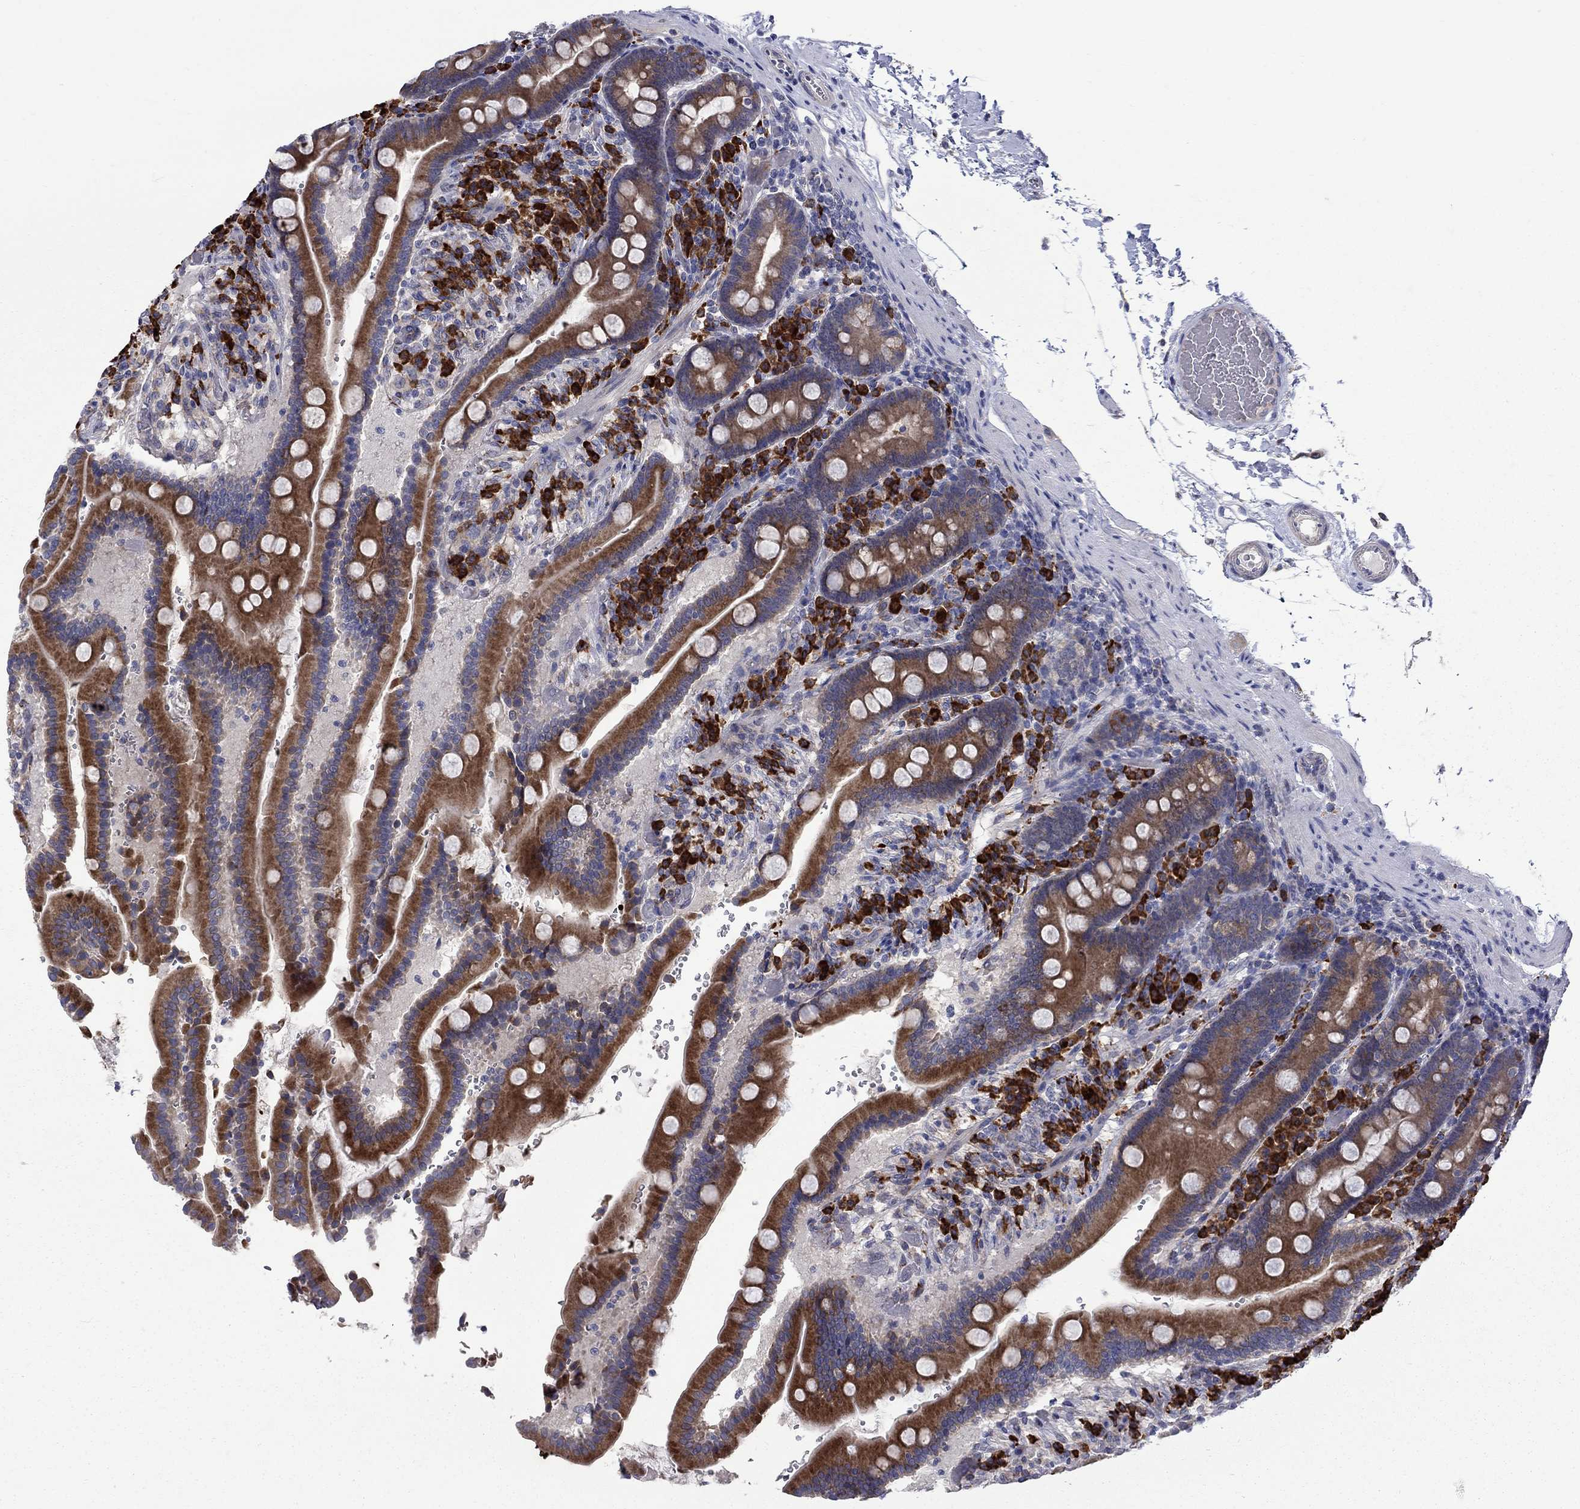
{"staining": {"intensity": "strong", "quantity": "25%-75%", "location": "cytoplasmic/membranous"}, "tissue": "duodenum", "cell_type": "Glandular cells", "image_type": "normal", "snomed": [{"axis": "morphology", "description": "Normal tissue, NOS"}, {"axis": "topography", "description": "Duodenum"}], "caption": "Immunohistochemistry (IHC) photomicrograph of benign human duodenum stained for a protein (brown), which shows high levels of strong cytoplasmic/membranous expression in approximately 25%-75% of glandular cells.", "gene": "ASNS", "patient": {"sex": "female", "age": 62}}